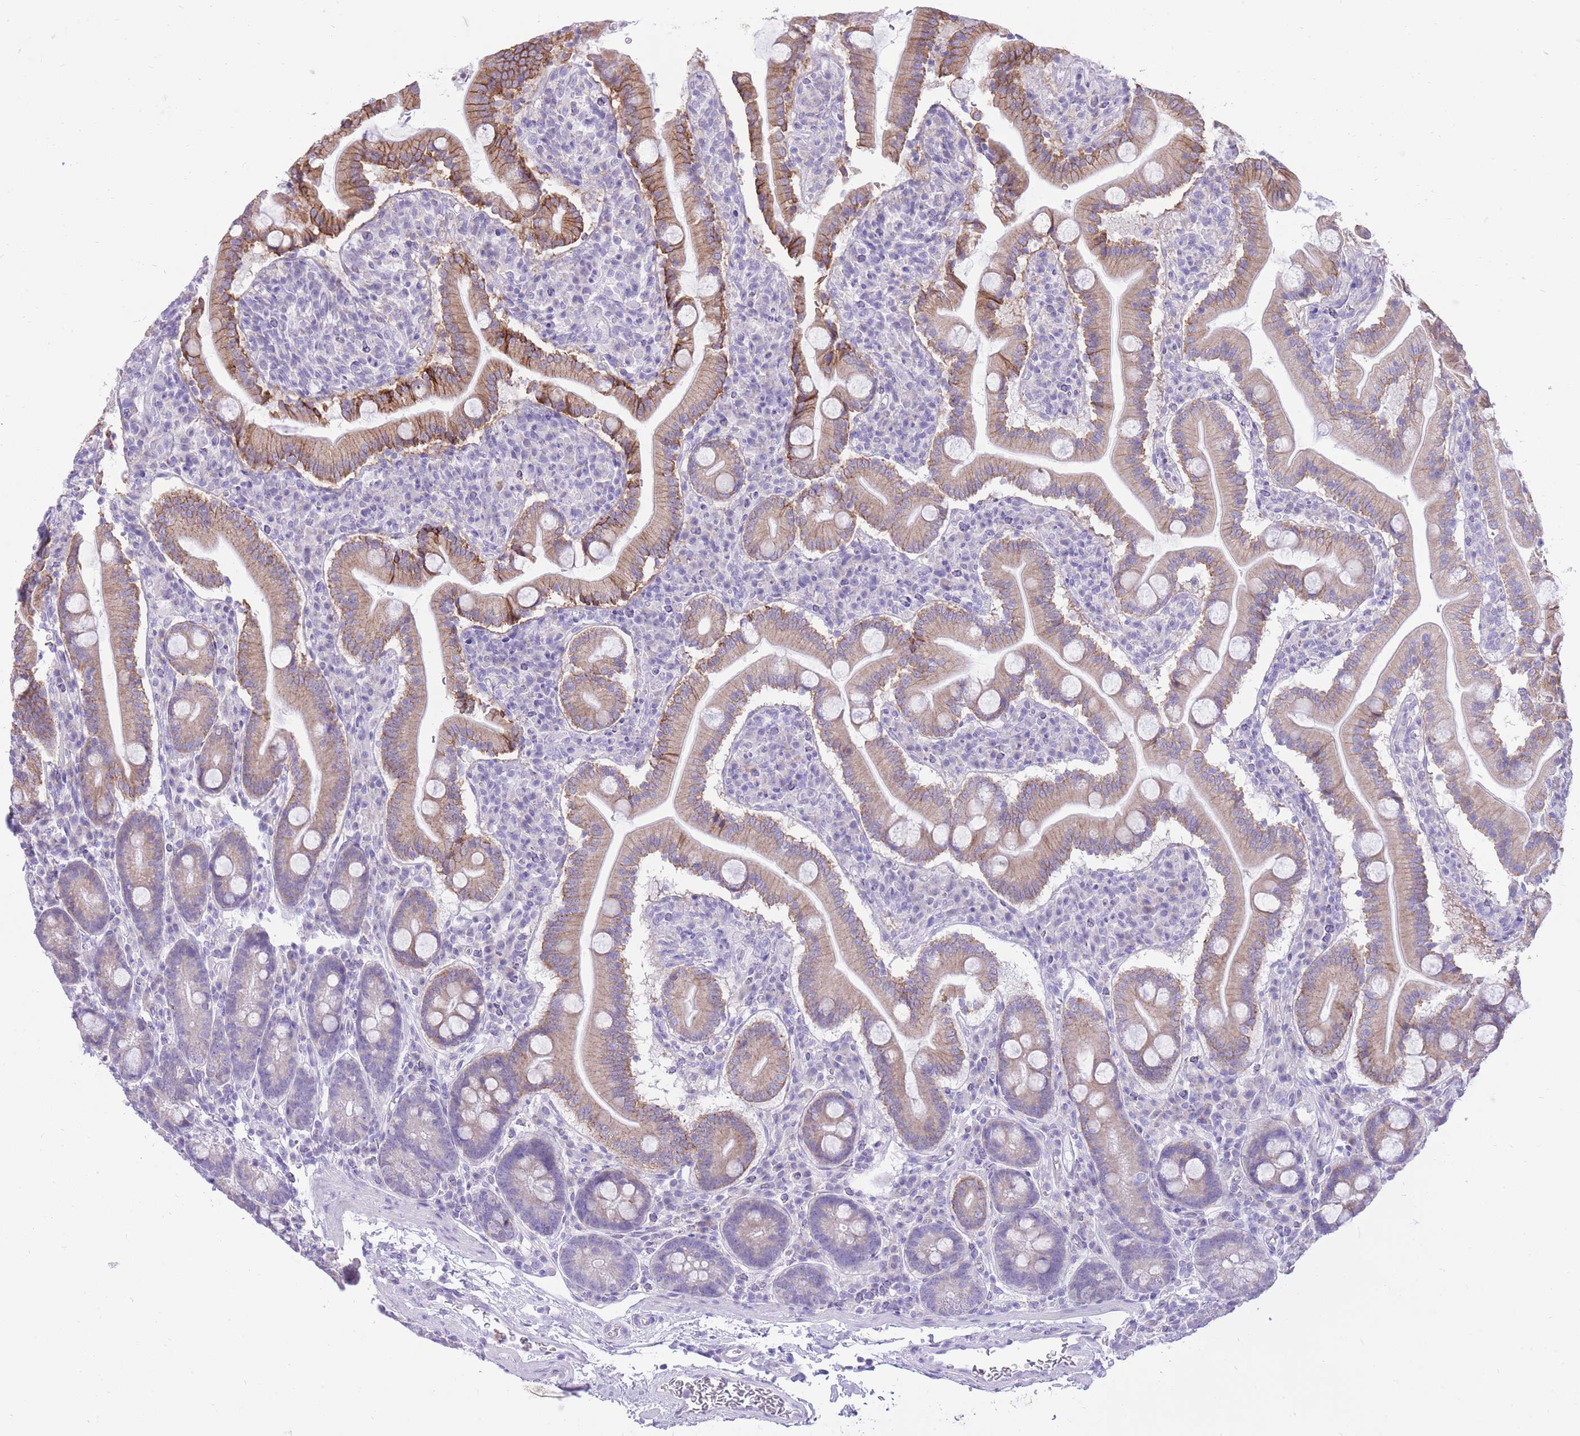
{"staining": {"intensity": "moderate", "quantity": "<25%", "location": "cytoplasmic/membranous"}, "tissue": "duodenum", "cell_type": "Glandular cells", "image_type": "normal", "snomed": [{"axis": "morphology", "description": "Normal tissue, NOS"}, {"axis": "topography", "description": "Duodenum"}], "caption": "This histopathology image shows immunohistochemistry staining of normal duodenum, with low moderate cytoplasmic/membranous positivity in approximately <25% of glandular cells.", "gene": "SLC4A4", "patient": {"sex": "male", "age": 35}}